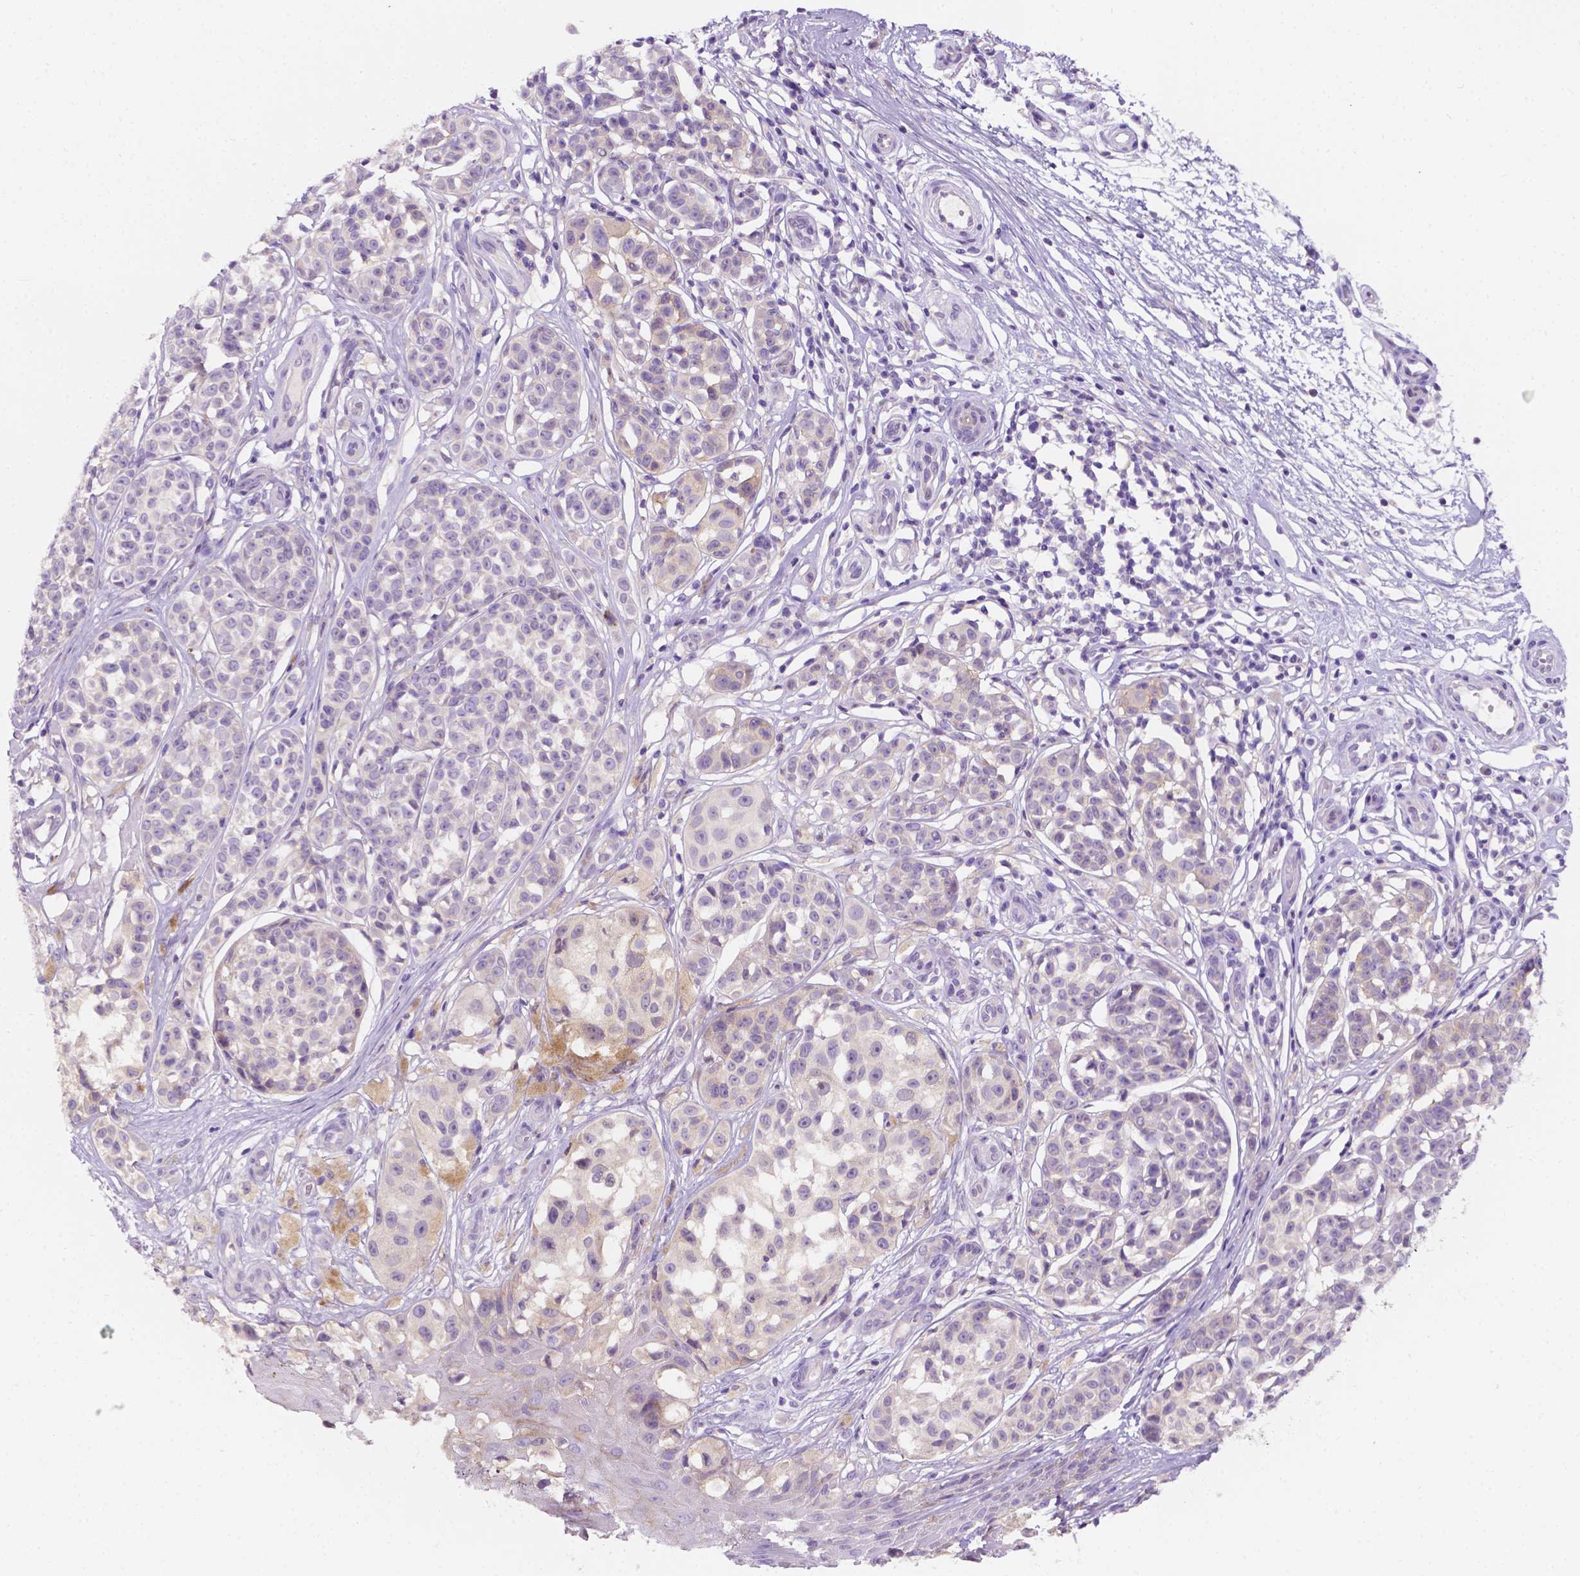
{"staining": {"intensity": "negative", "quantity": "none", "location": "none"}, "tissue": "melanoma", "cell_type": "Tumor cells", "image_type": "cancer", "snomed": [{"axis": "morphology", "description": "Malignant melanoma, NOS"}, {"axis": "topography", "description": "Skin"}], "caption": "Tumor cells are negative for brown protein staining in melanoma. Brightfield microscopy of immunohistochemistry (IHC) stained with DAB (brown) and hematoxylin (blue), captured at high magnification.", "gene": "SIRT2", "patient": {"sex": "female", "age": 90}}